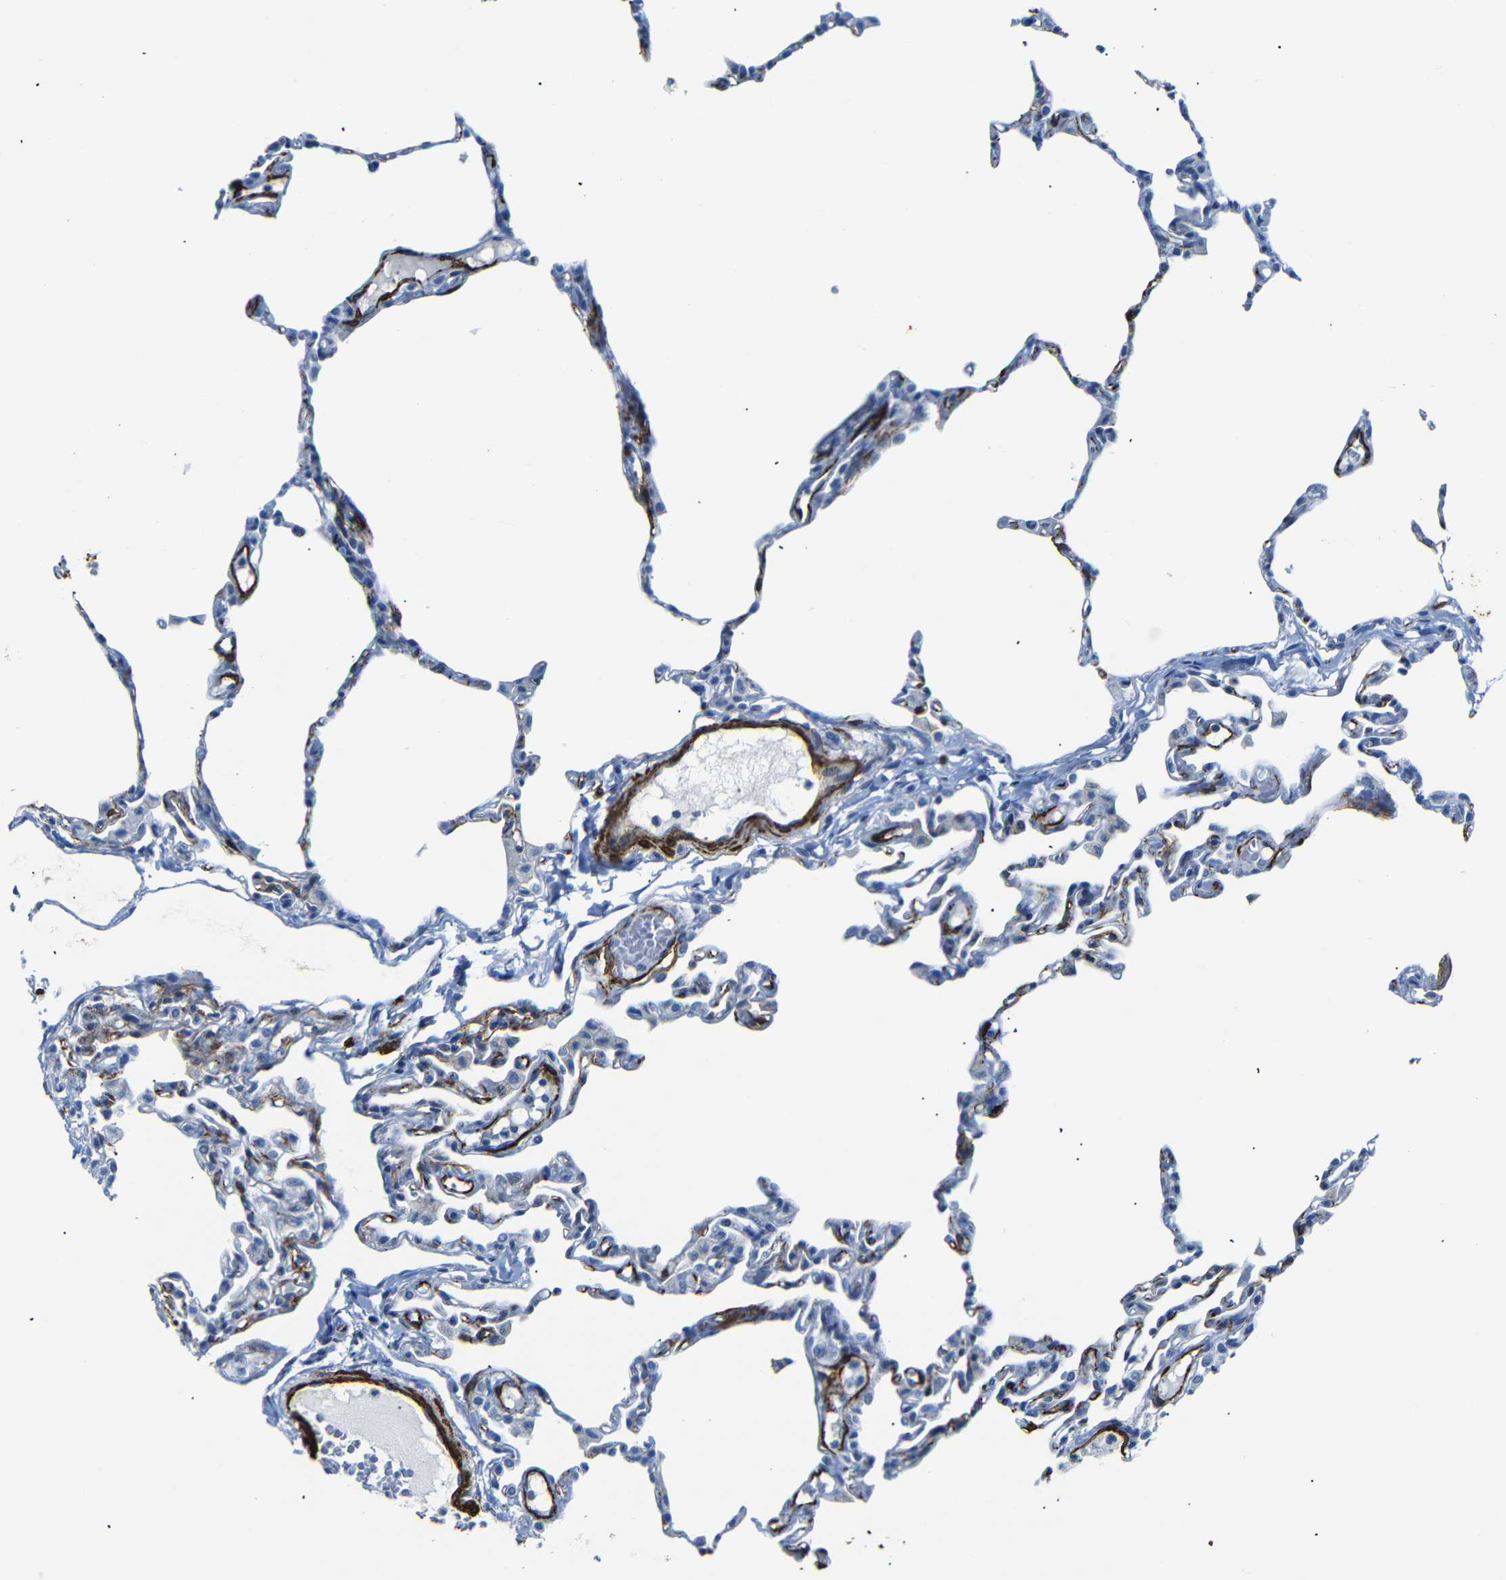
{"staining": {"intensity": "negative", "quantity": "none", "location": "none"}, "tissue": "lung", "cell_type": "Alveolar cells", "image_type": "normal", "snomed": [{"axis": "morphology", "description": "Normal tissue, NOS"}, {"axis": "topography", "description": "Lung"}], "caption": "Image shows no protein staining in alveolar cells of benign lung.", "gene": "ACTA2", "patient": {"sex": "female", "age": 49}}